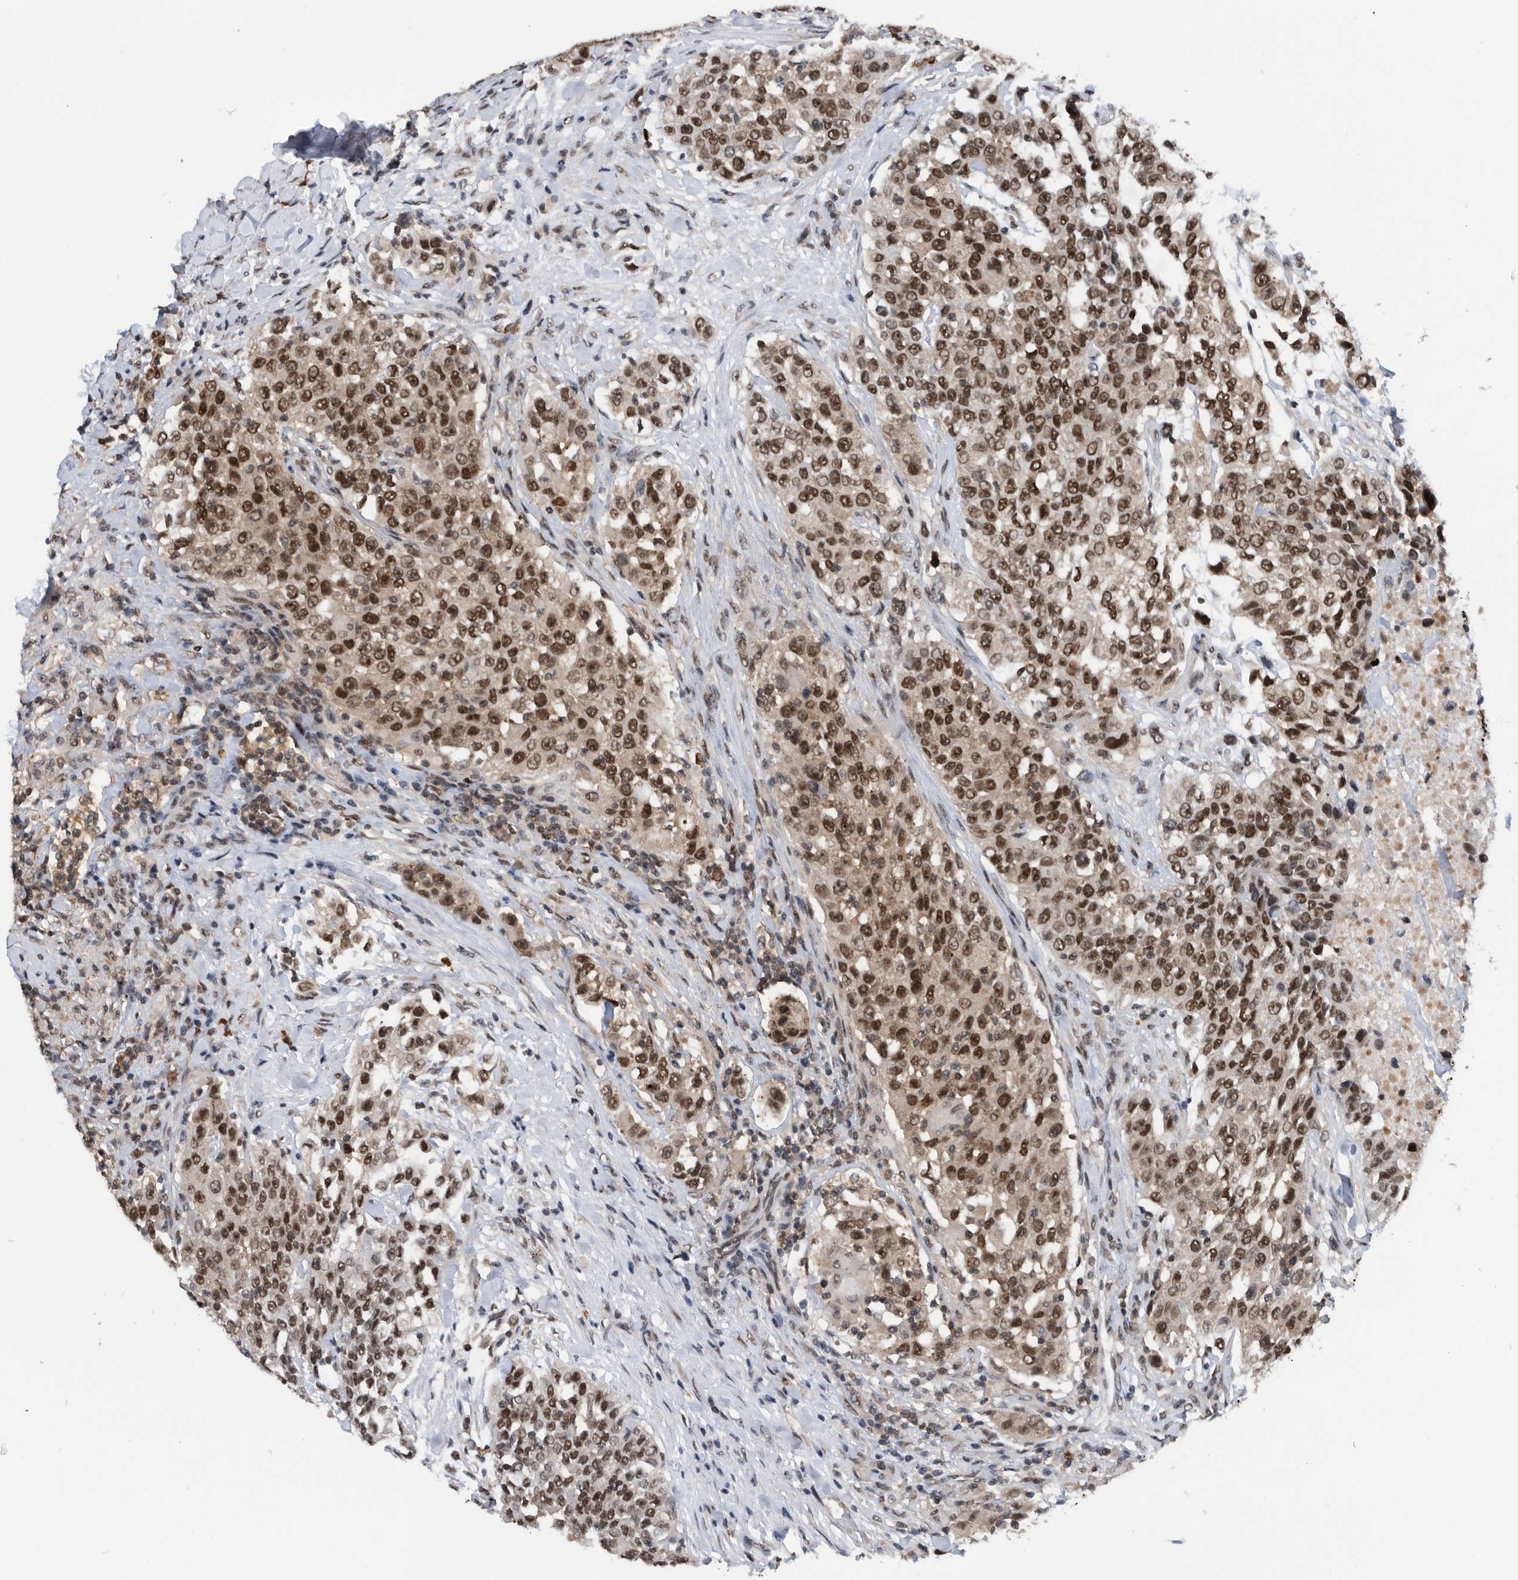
{"staining": {"intensity": "strong", "quantity": ">75%", "location": "nuclear"}, "tissue": "urothelial cancer", "cell_type": "Tumor cells", "image_type": "cancer", "snomed": [{"axis": "morphology", "description": "Urothelial carcinoma, High grade"}, {"axis": "topography", "description": "Urinary bladder"}], "caption": "Immunohistochemical staining of urothelial carcinoma (high-grade) reveals strong nuclear protein positivity in approximately >75% of tumor cells.", "gene": "ZNF260", "patient": {"sex": "female", "age": 80}}